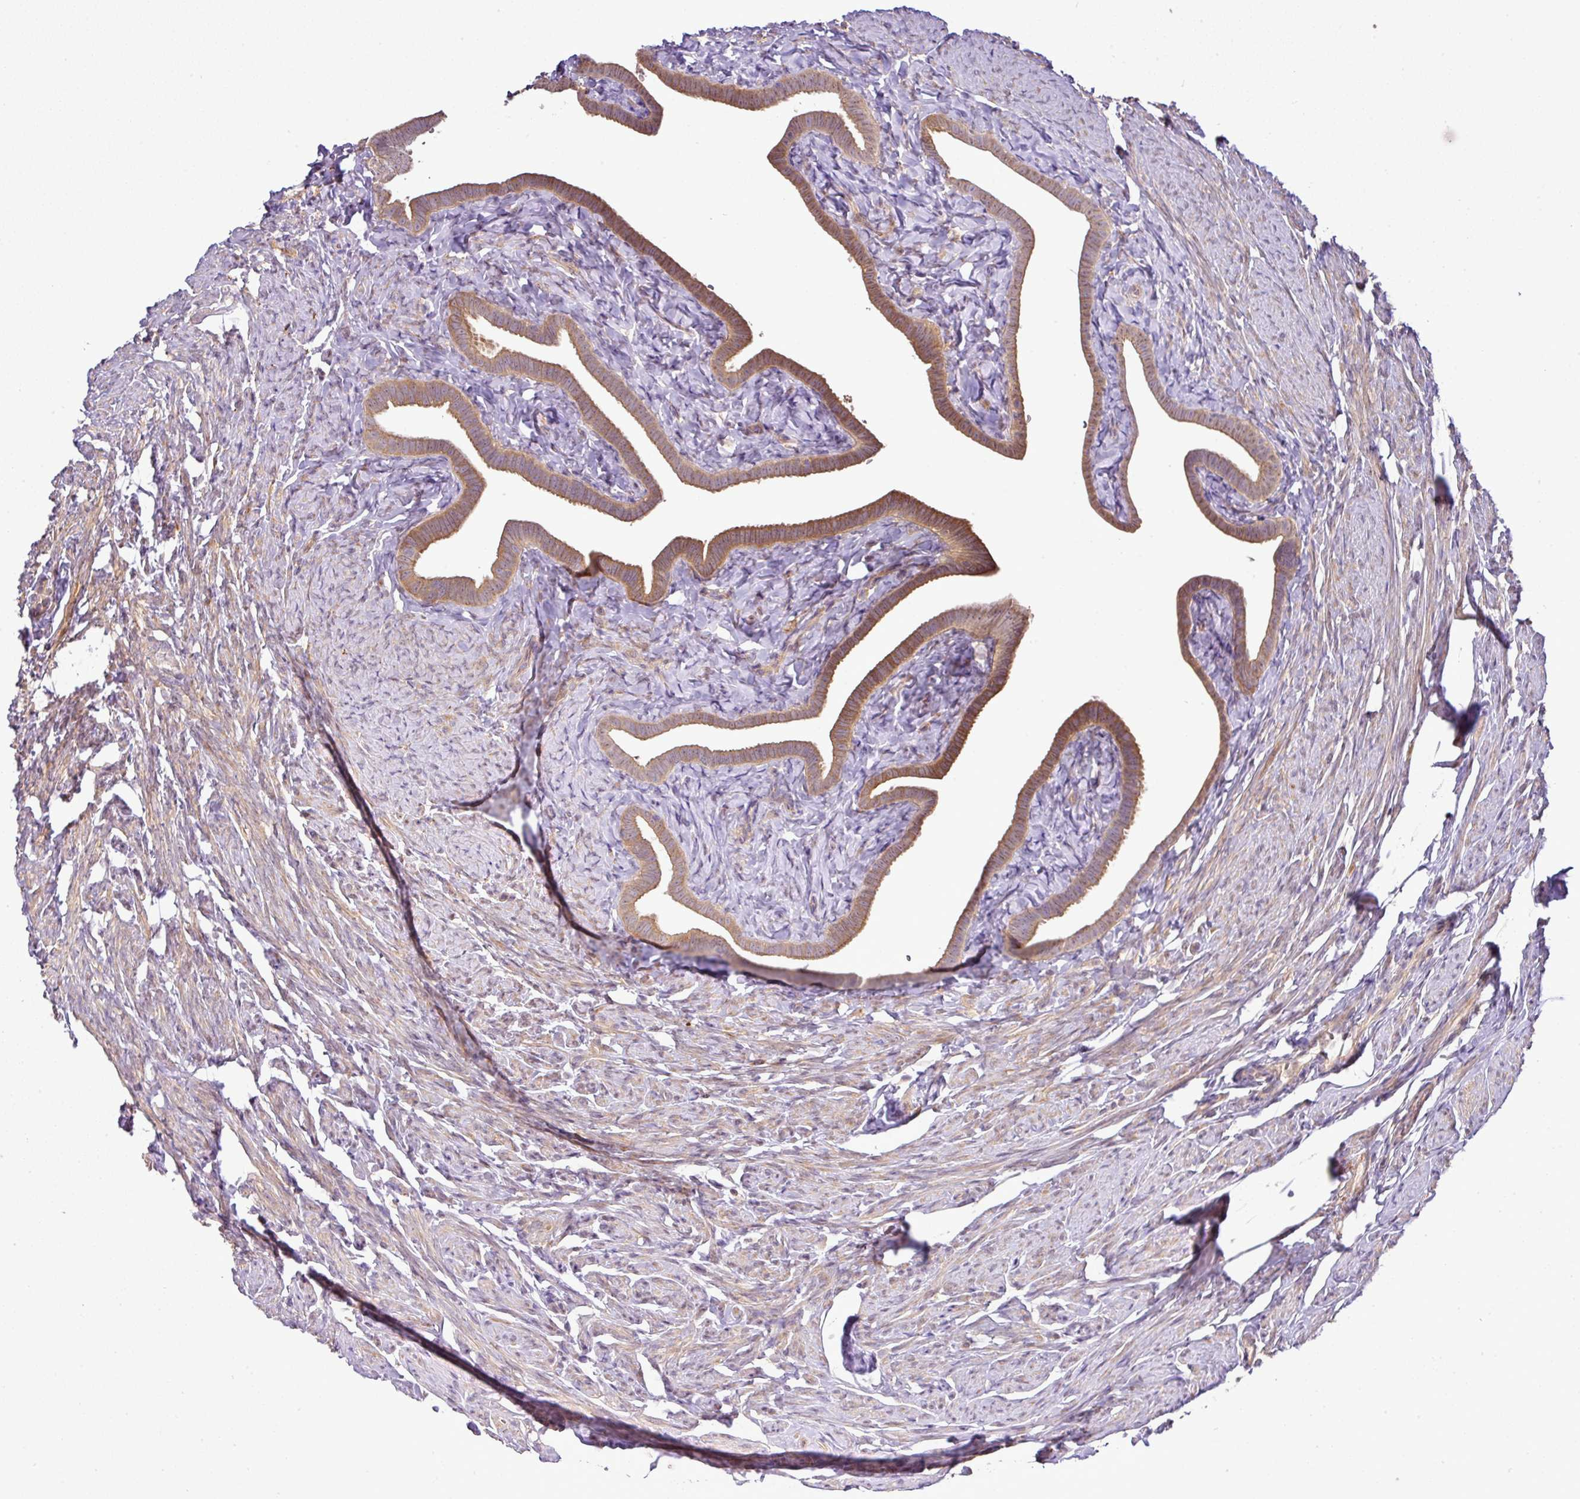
{"staining": {"intensity": "moderate", "quantity": ">75%", "location": "cytoplasmic/membranous"}, "tissue": "fallopian tube", "cell_type": "Glandular cells", "image_type": "normal", "snomed": [{"axis": "morphology", "description": "Normal tissue, NOS"}, {"axis": "topography", "description": "Fallopian tube"}], "caption": "High-power microscopy captured an immunohistochemistry photomicrograph of unremarkable fallopian tube, revealing moderate cytoplasmic/membranous positivity in approximately >75% of glandular cells.", "gene": "TMEM107", "patient": {"sex": "female", "age": 69}}